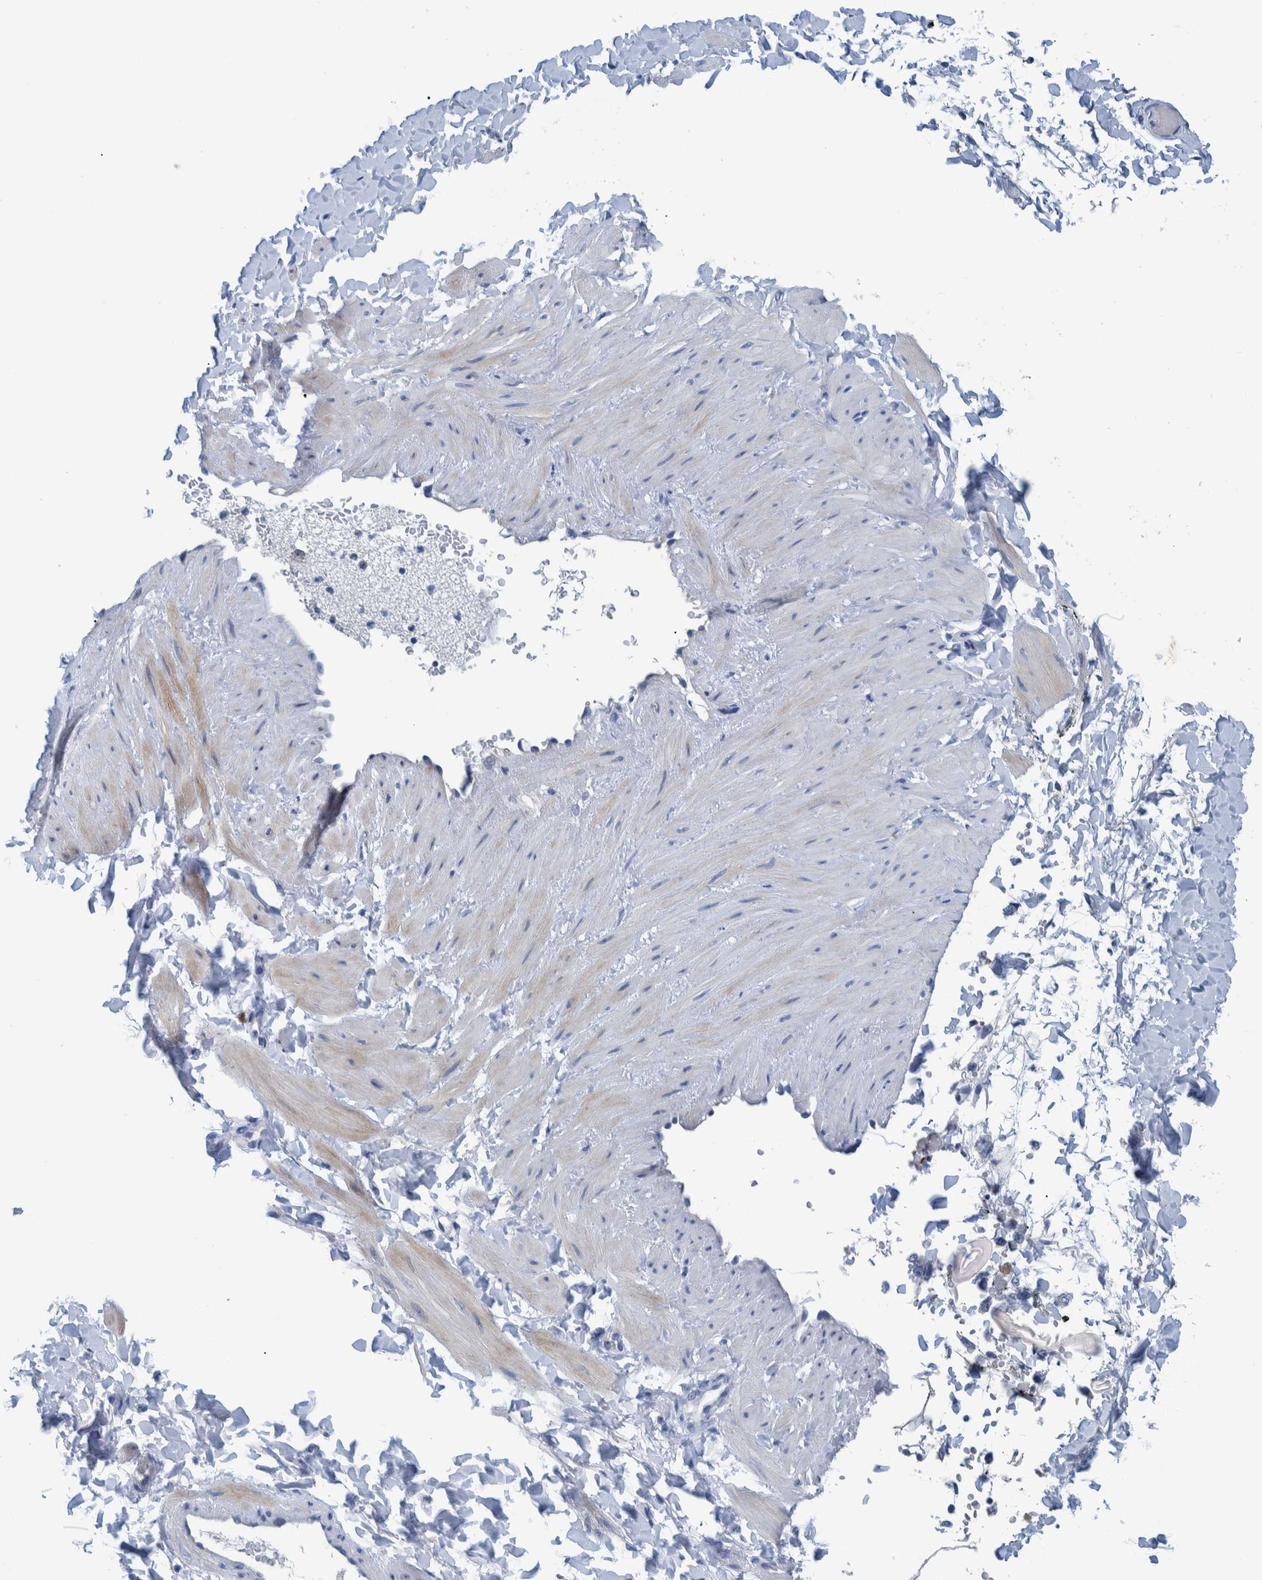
{"staining": {"intensity": "negative", "quantity": "none", "location": "none"}, "tissue": "adipose tissue", "cell_type": "Adipocytes", "image_type": "normal", "snomed": [{"axis": "morphology", "description": "Normal tissue, NOS"}, {"axis": "topography", "description": "Adipose tissue"}, {"axis": "topography", "description": "Vascular tissue"}, {"axis": "topography", "description": "Peripheral nerve tissue"}], "caption": "IHC of benign adipose tissue demonstrates no positivity in adipocytes.", "gene": "IDO1", "patient": {"sex": "male", "age": 25}}